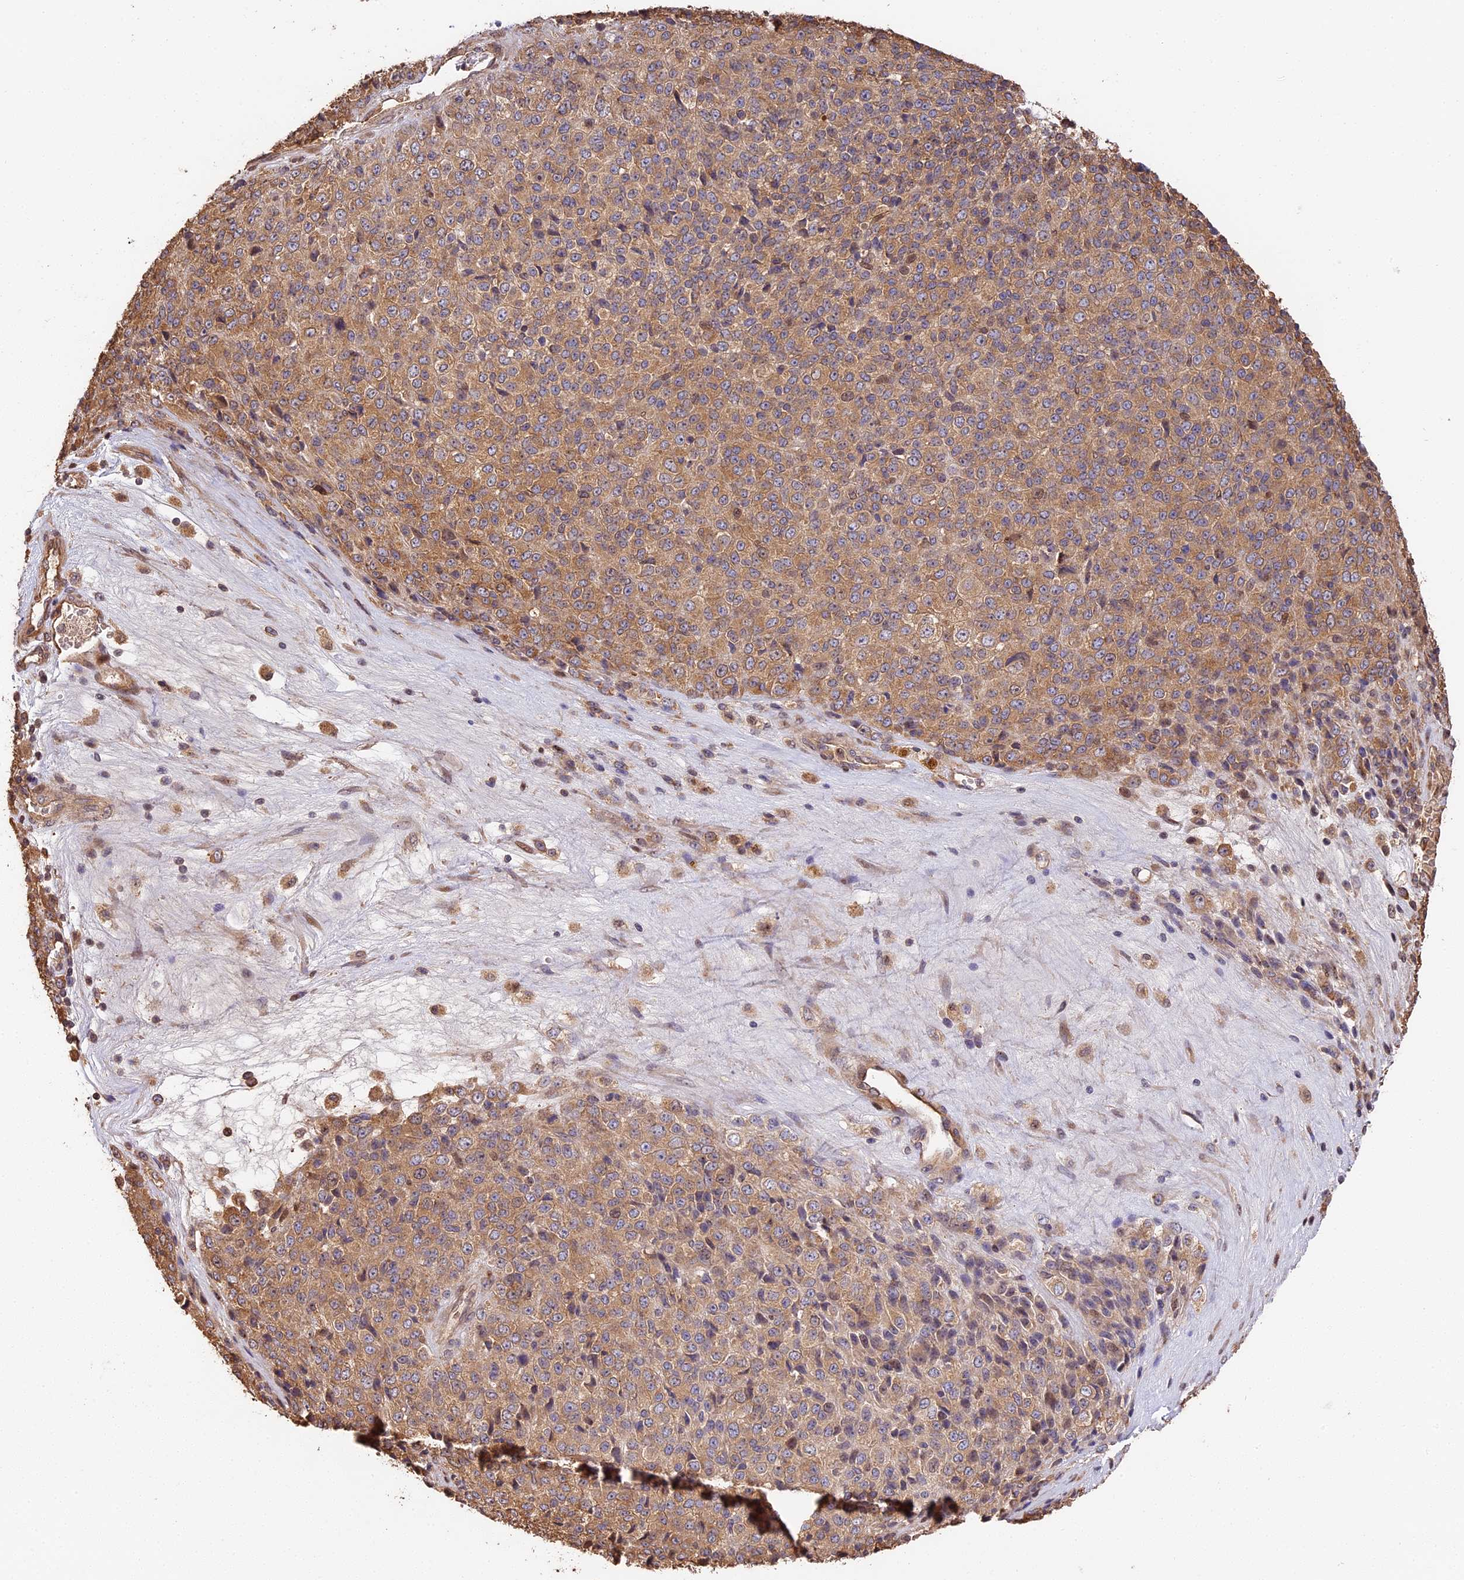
{"staining": {"intensity": "moderate", "quantity": ">75%", "location": "cytoplasmic/membranous"}, "tissue": "melanoma", "cell_type": "Tumor cells", "image_type": "cancer", "snomed": [{"axis": "morphology", "description": "Malignant melanoma, Metastatic site"}, {"axis": "topography", "description": "Brain"}], "caption": "Protein analysis of malignant melanoma (metastatic site) tissue reveals moderate cytoplasmic/membranous positivity in approximately >75% of tumor cells.", "gene": "PPP1R37", "patient": {"sex": "female", "age": 56}}